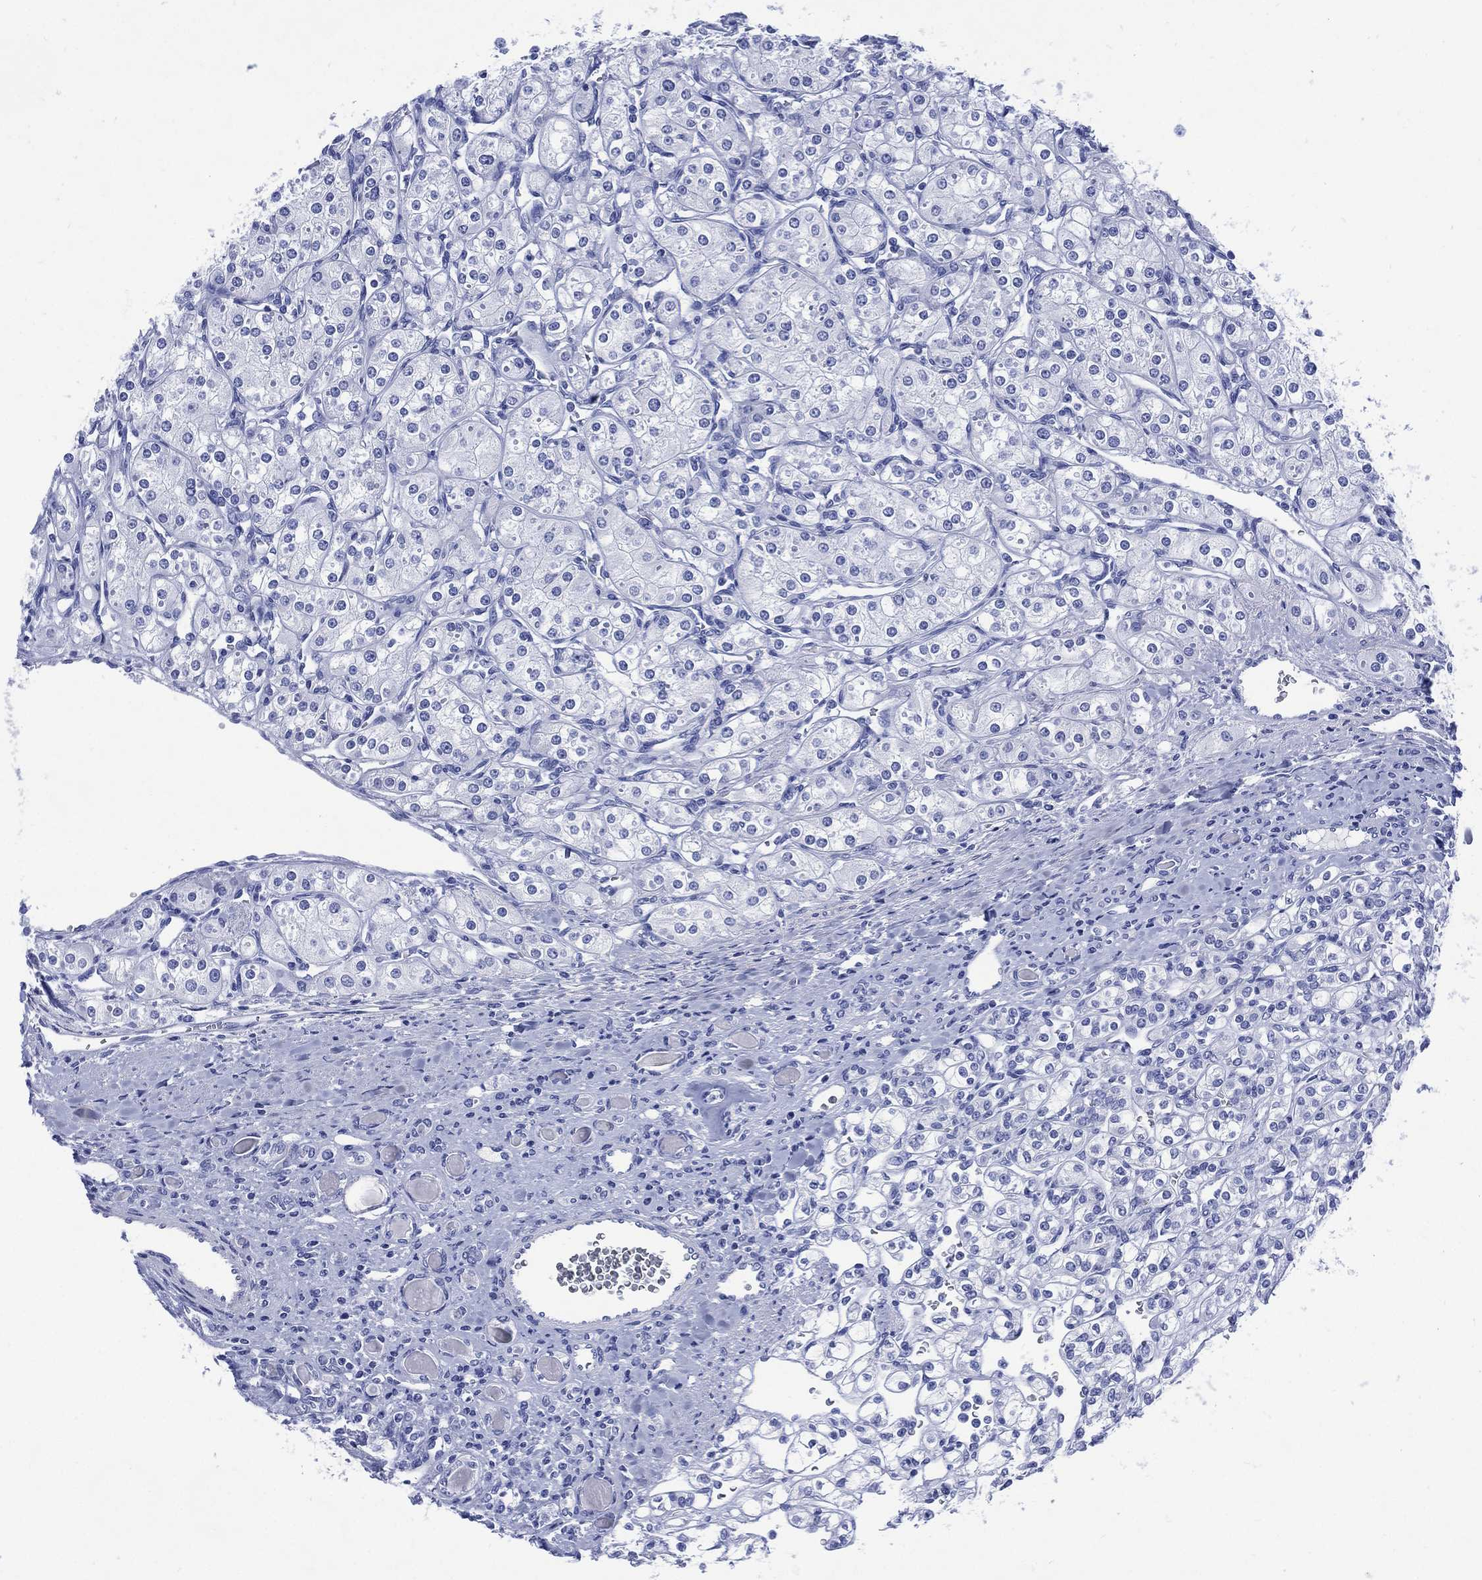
{"staining": {"intensity": "negative", "quantity": "none", "location": "none"}, "tissue": "renal cancer", "cell_type": "Tumor cells", "image_type": "cancer", "snomed": [{"axis": "morphology", "description": "Adenocarcinoma, NOS"}, {"axis": "topography", "description": "Kidney"}], "caption": "Immunohistochemistry of human adenocarcinoma (renal) shows no staining in tumor cells.", "gene": "SHCBP1L", "patient": {"sex": "male", "age": 77}}